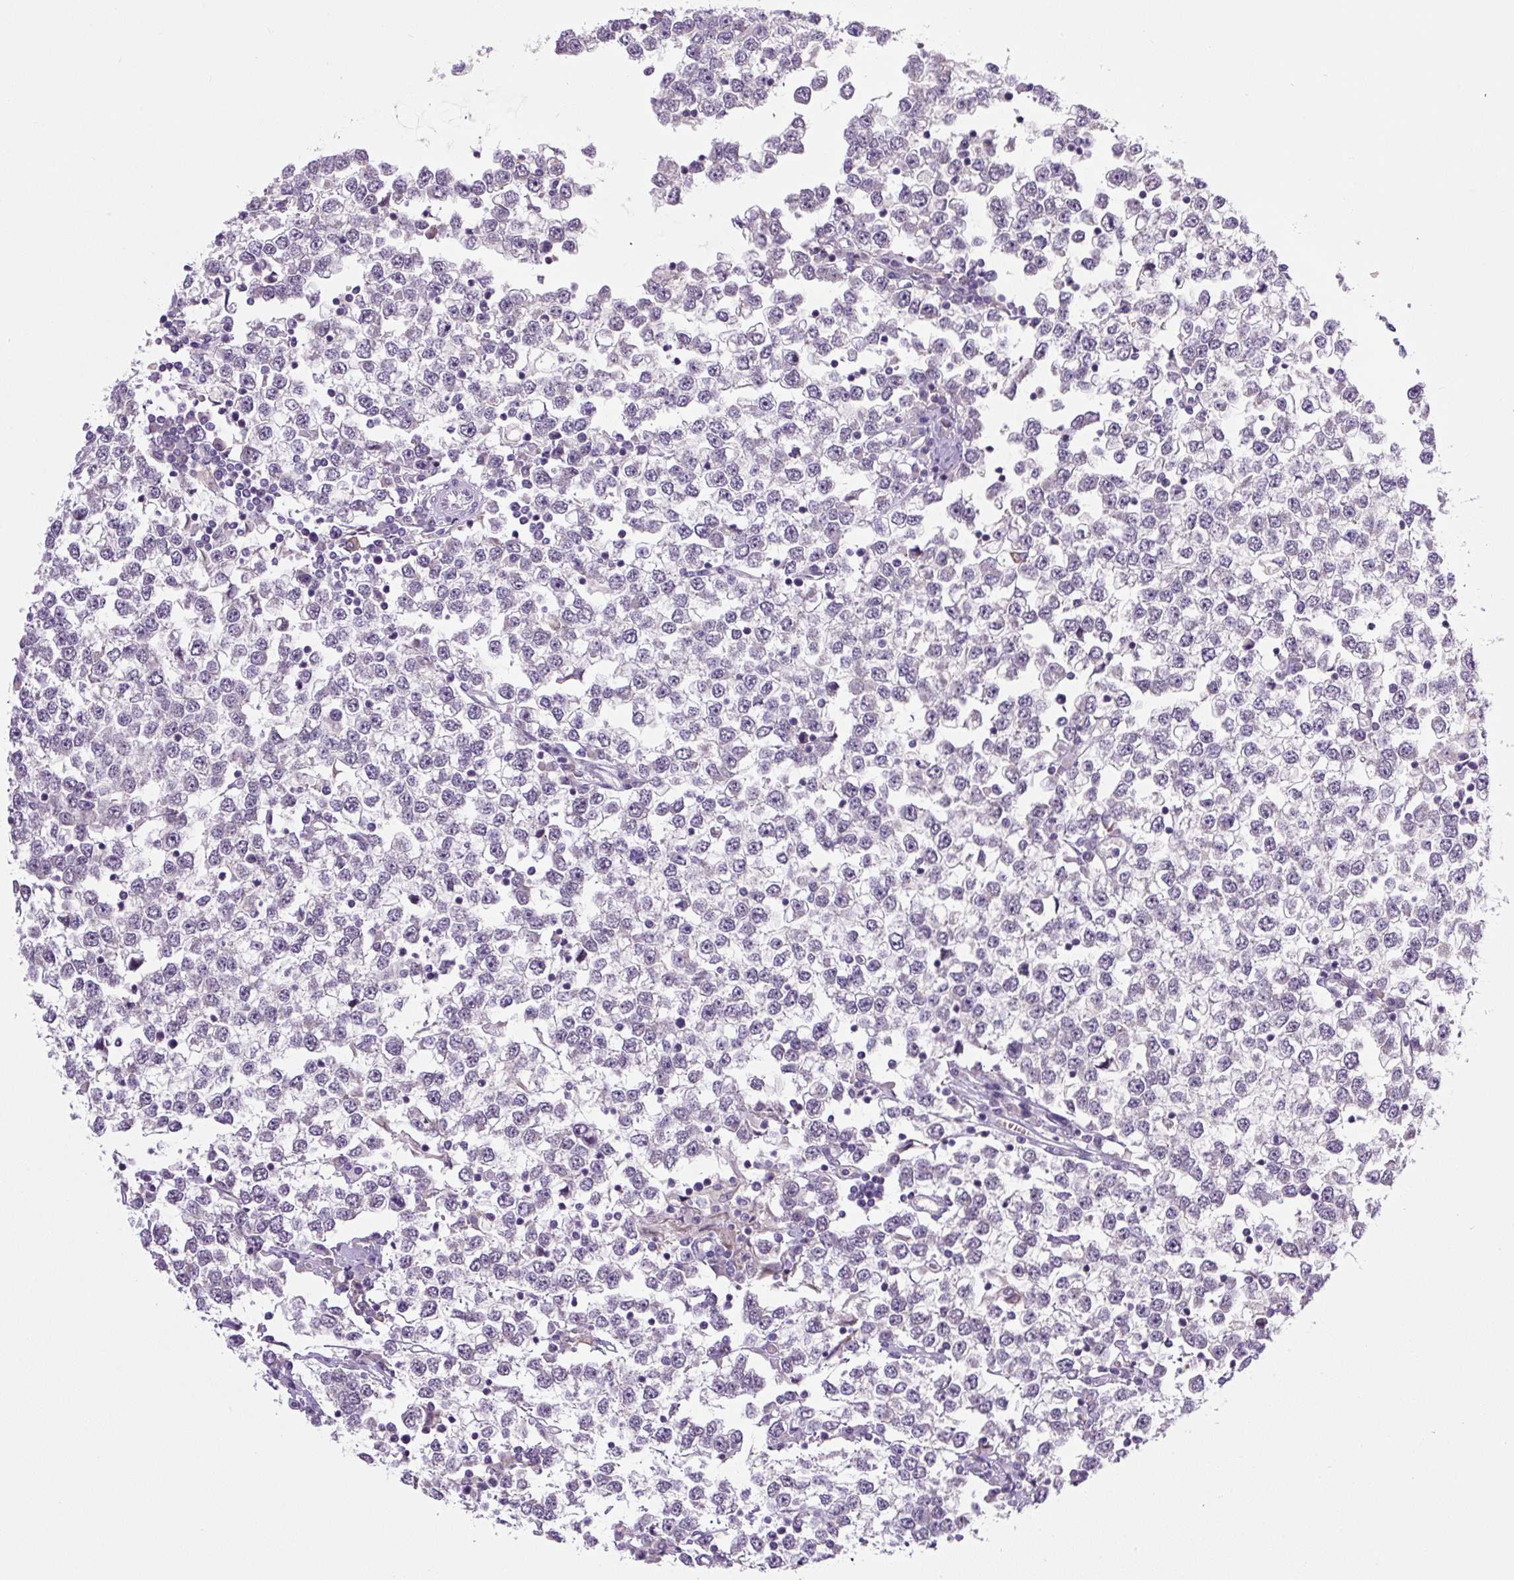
{"staining": {"intensity": "negative", "quantity": "none", "location": "none"}, "tissue": "testis cancer", "cell_type": "Tumor cells", "image_type": "cancer", "snomed": [{"axis": "morphology", "description": "Seminoma, NOS"}, {"axis": "topography", "description": "Testis"}], "caption": "High magnification brightfield microscopy of testis seminoma stained with DAB (3,3'-diaminobenzidine) (brown) and counterstained with hematoxylin (blue): tumor cells show no significant positivity.", "gene": "PRKAA2", "patient": {"sex": "male", "age": 65}}